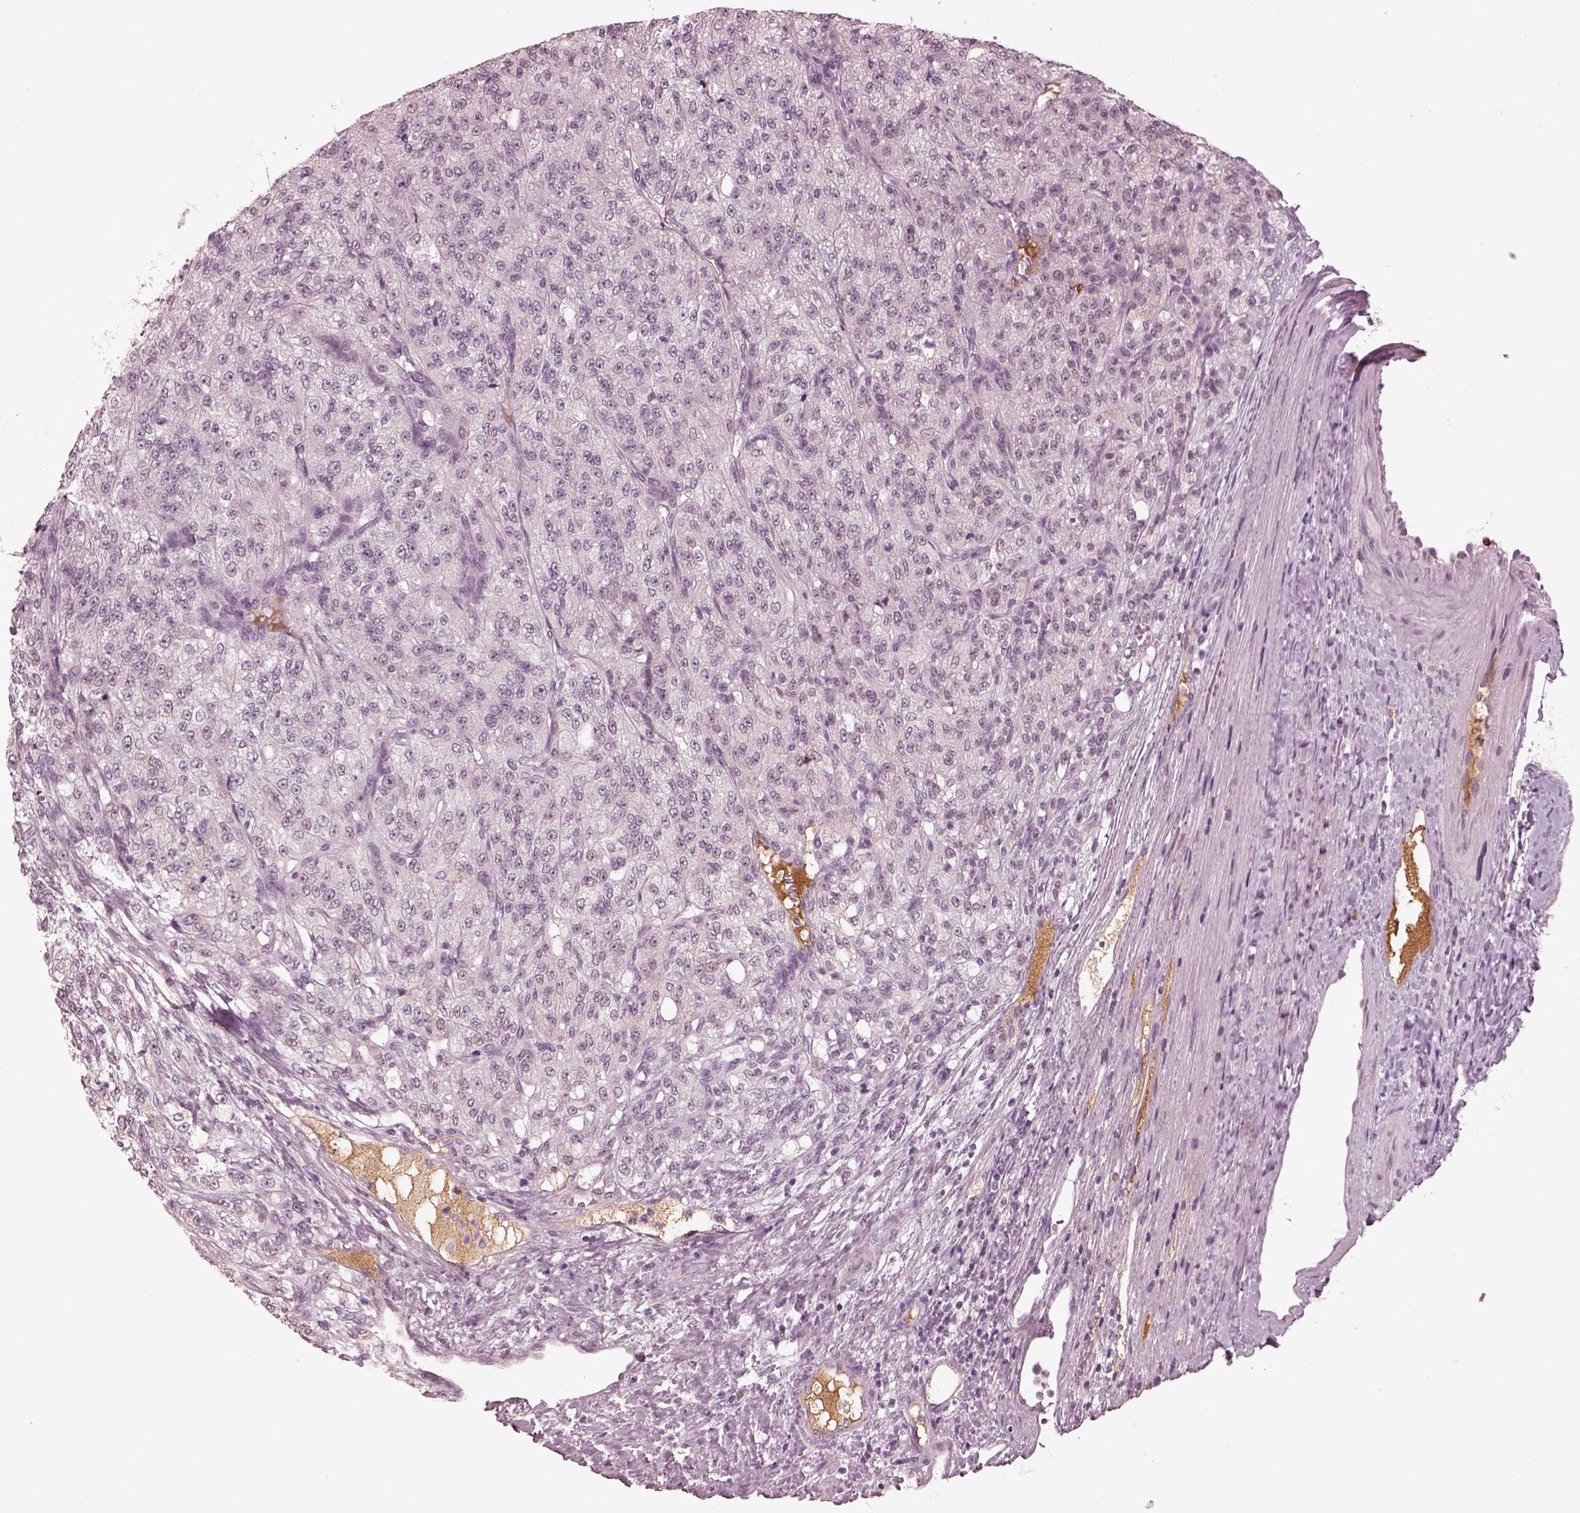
{"staining": {"intensity": "negative", "quantity": "none", "location": "none"}, "tissue": "renal cancer", "cell_type": "Tumor cells", "image_type": "cancer", "snomed": [{"axis": "morphology", "description": "Adenocarcinoma, NOS"}, {"axis": "topography", "description": "Kidney"}], "caption": "This is a photomicrograph of immunohistochemistry (IHC) staining of renal cancer, which shows no positivity in tumor cells.", "gene": "KCNA2", "patient": {"sex": "female", "age": 63}}